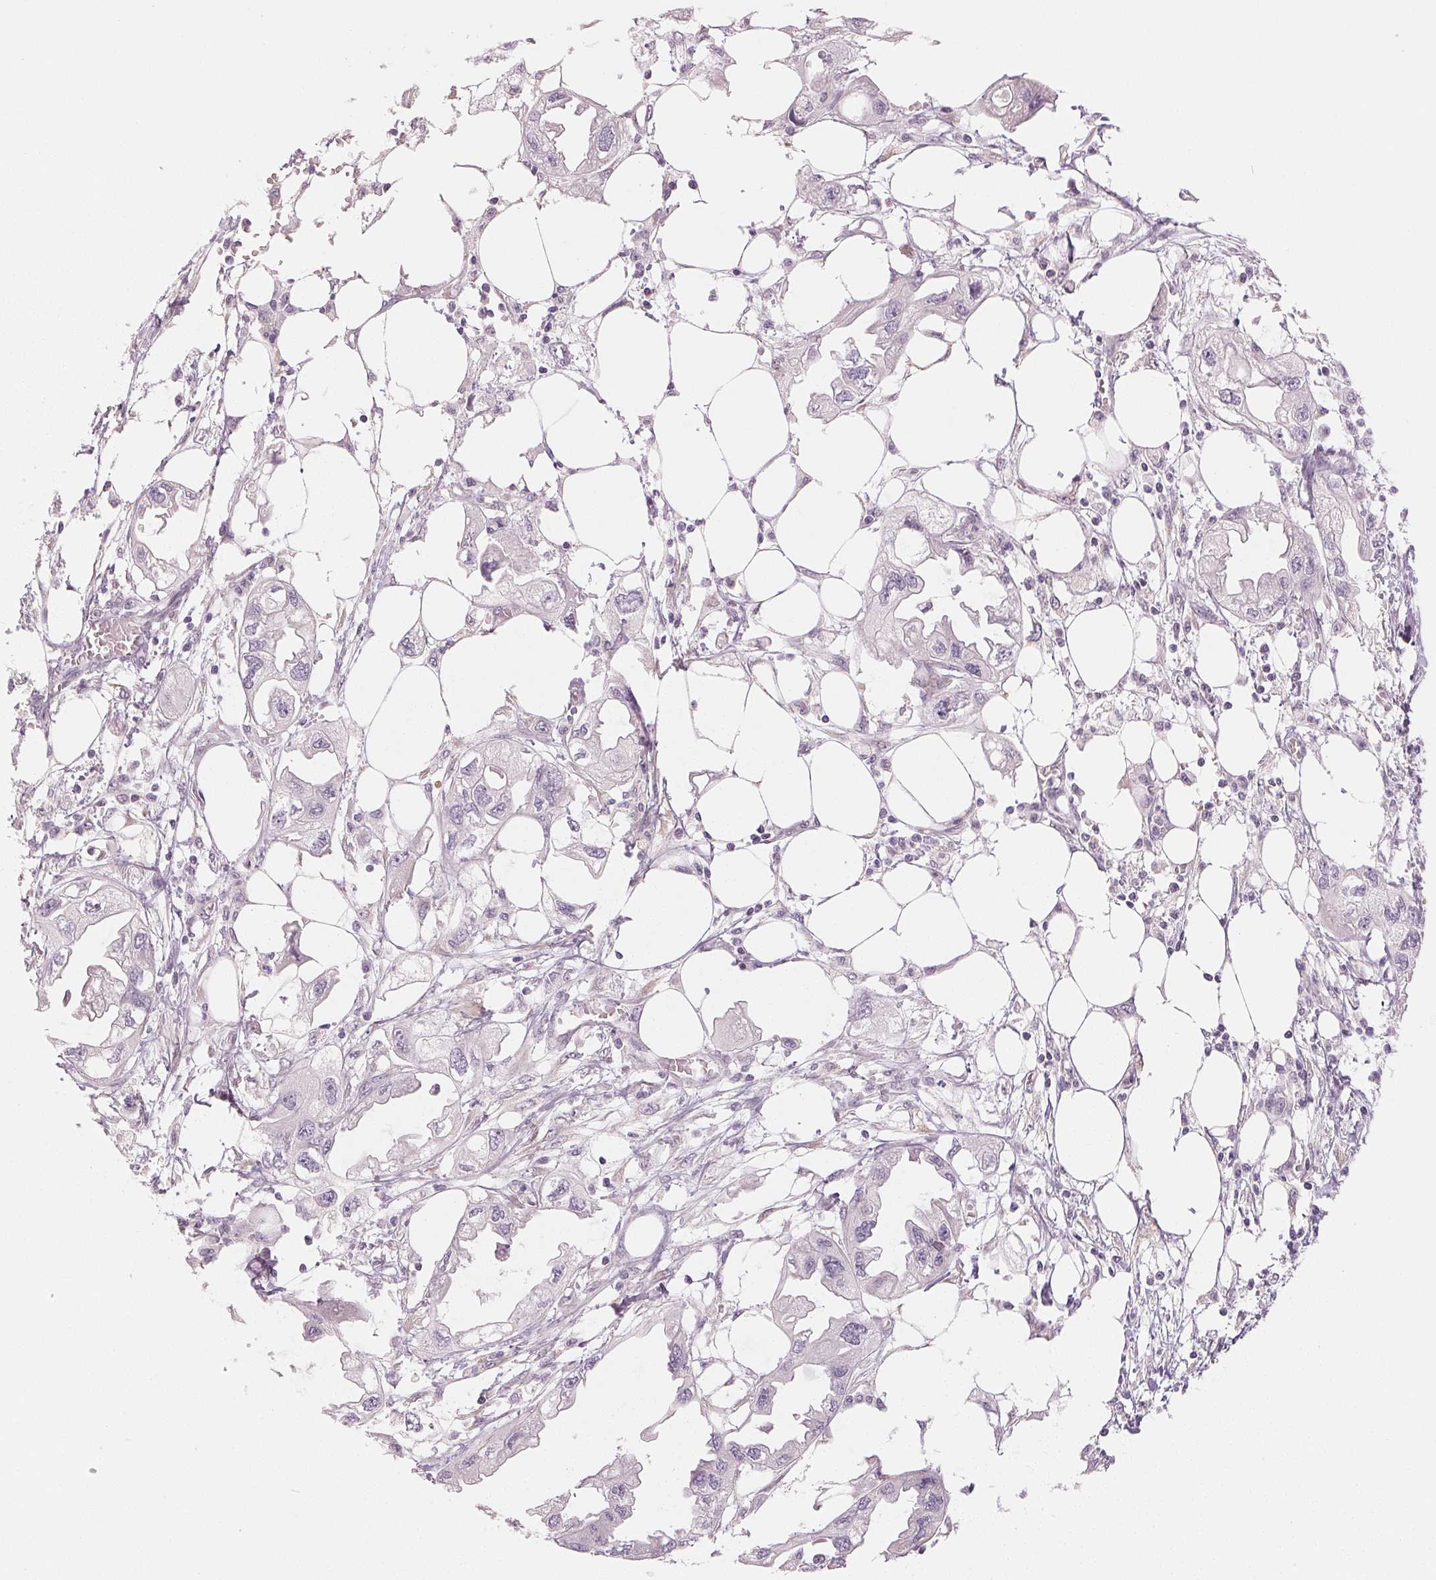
{"staining": {"intensity": "negative", "quantity": "none", "location": "none"}, "tissue": "endometrial cancer", "cell_type": "Tumor cells", "image_type": "cancer", "snomed": [{"axis": "morphology", "description": "Adenocarcinoma, NOS"}, {"axis": "morphology", "description": "Adenocarcinoma, metastatic, NOS"}, {"axis": "topography", "description": "Adipose tissue"}, {"axis": "topography", "description": "Endometrium"}], "caption": "This is an immunohistochemistry (IHC) micrograph of human endometrial metastatic adenocarcinoma. There is no staining in tumor cells.", "gene": "MAP1LC3A", "patient": {"sex": "female", "age": 67}}